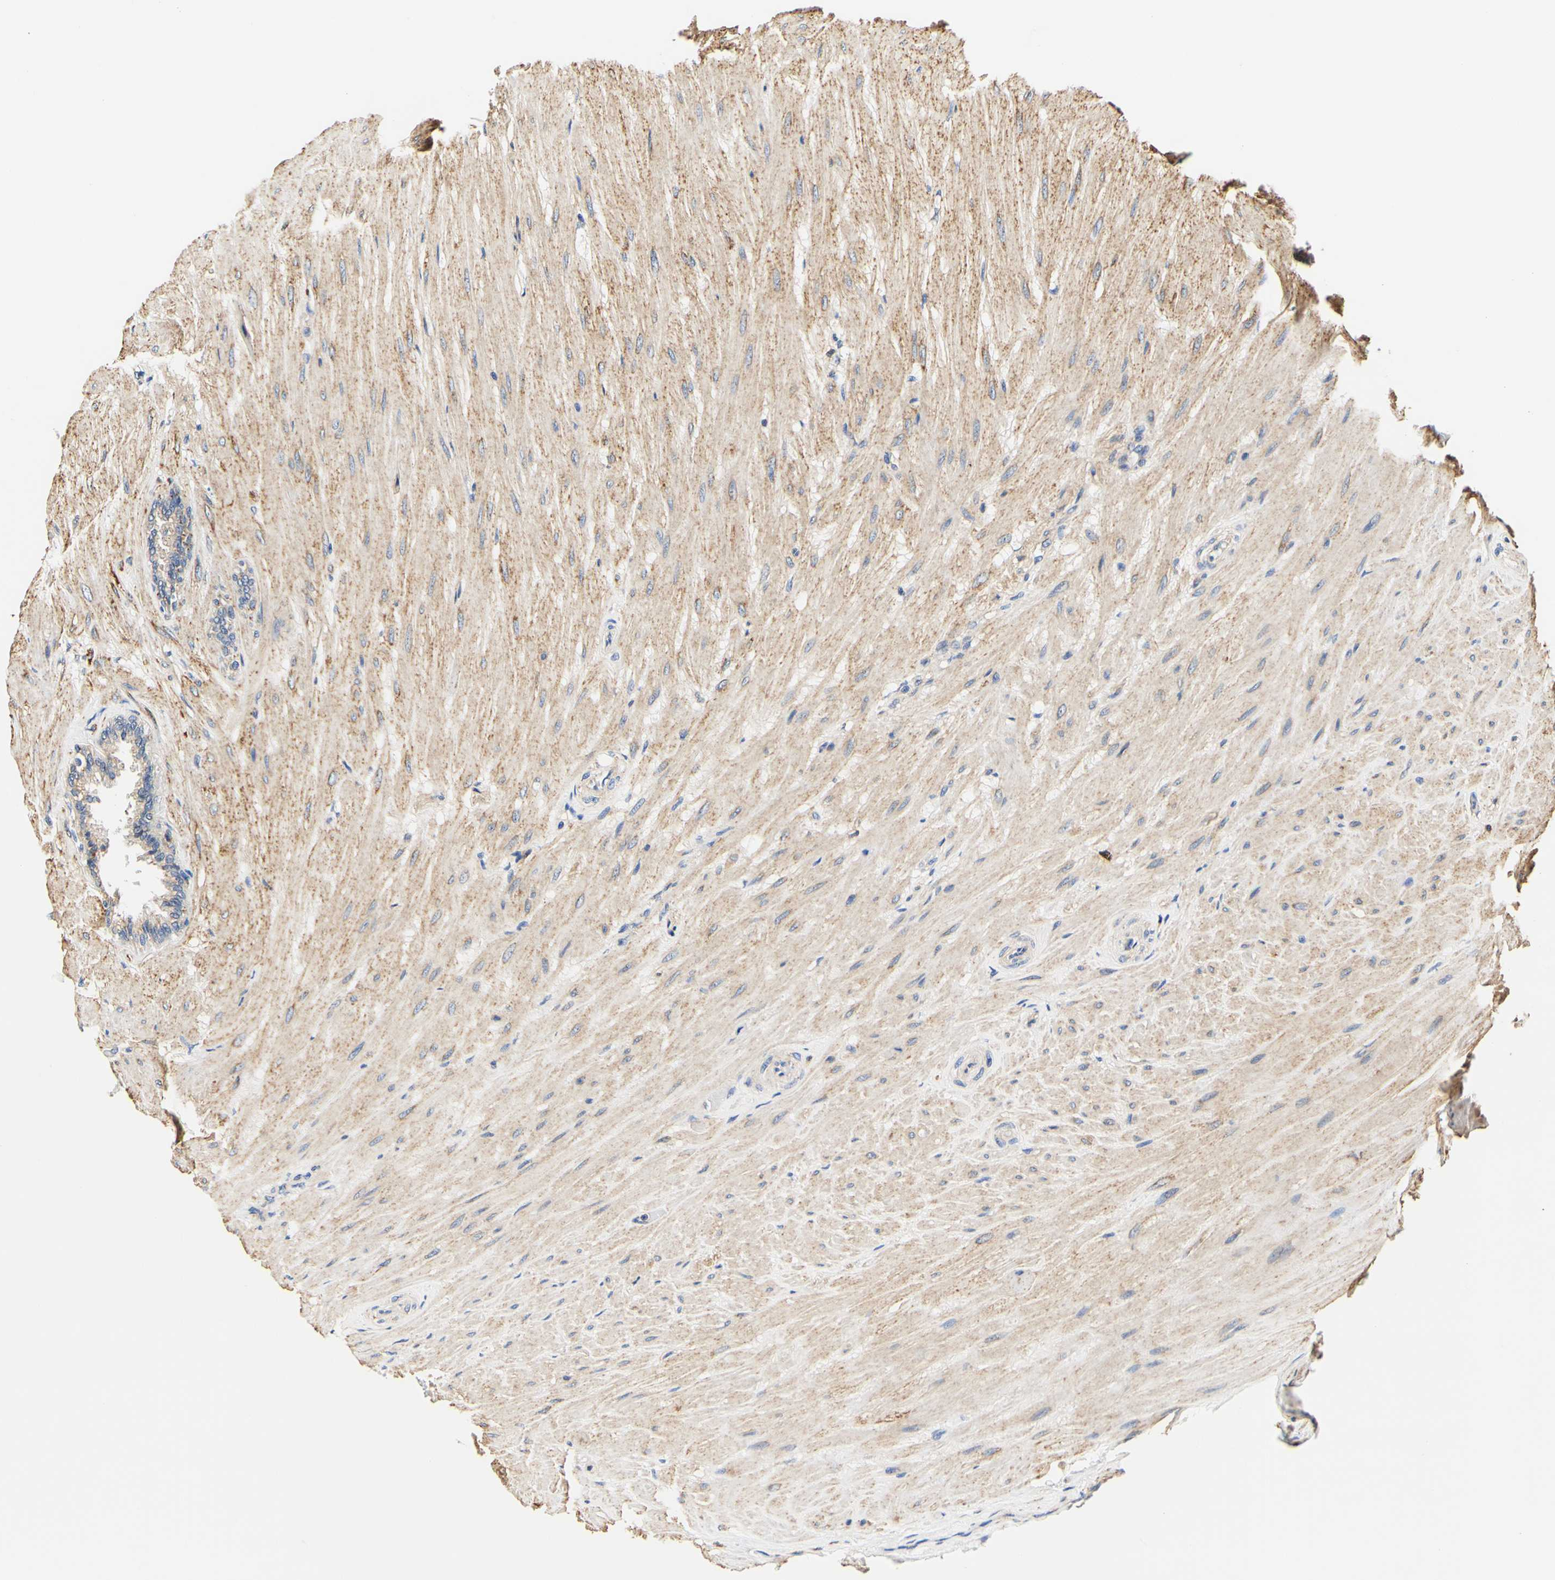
{"staining": {"intensity": "moderate", "quantity": "25%-75%", "location": "cytoplasmic/membranous"}, "tissue": "seminal vesicle", "cell_type": "Glandular cells", "image_type": "normal", "snomed": [{"axis": "morphology", "description": "Normal tissue, NOS"}, {"axis": "topography", "description": "Seminal veicle"}], "caption": "Immunohistochemical staining of normal seminal vesicle exhibits medium levels of moderate cytoplasmic/membranous positivity in approximately 25%-75% of glandular cells. (Brightfield microscopy of DAB IHC at high magnification).", "gene": "CAMK4", "patient": {"sex": "male", "age": 46}}